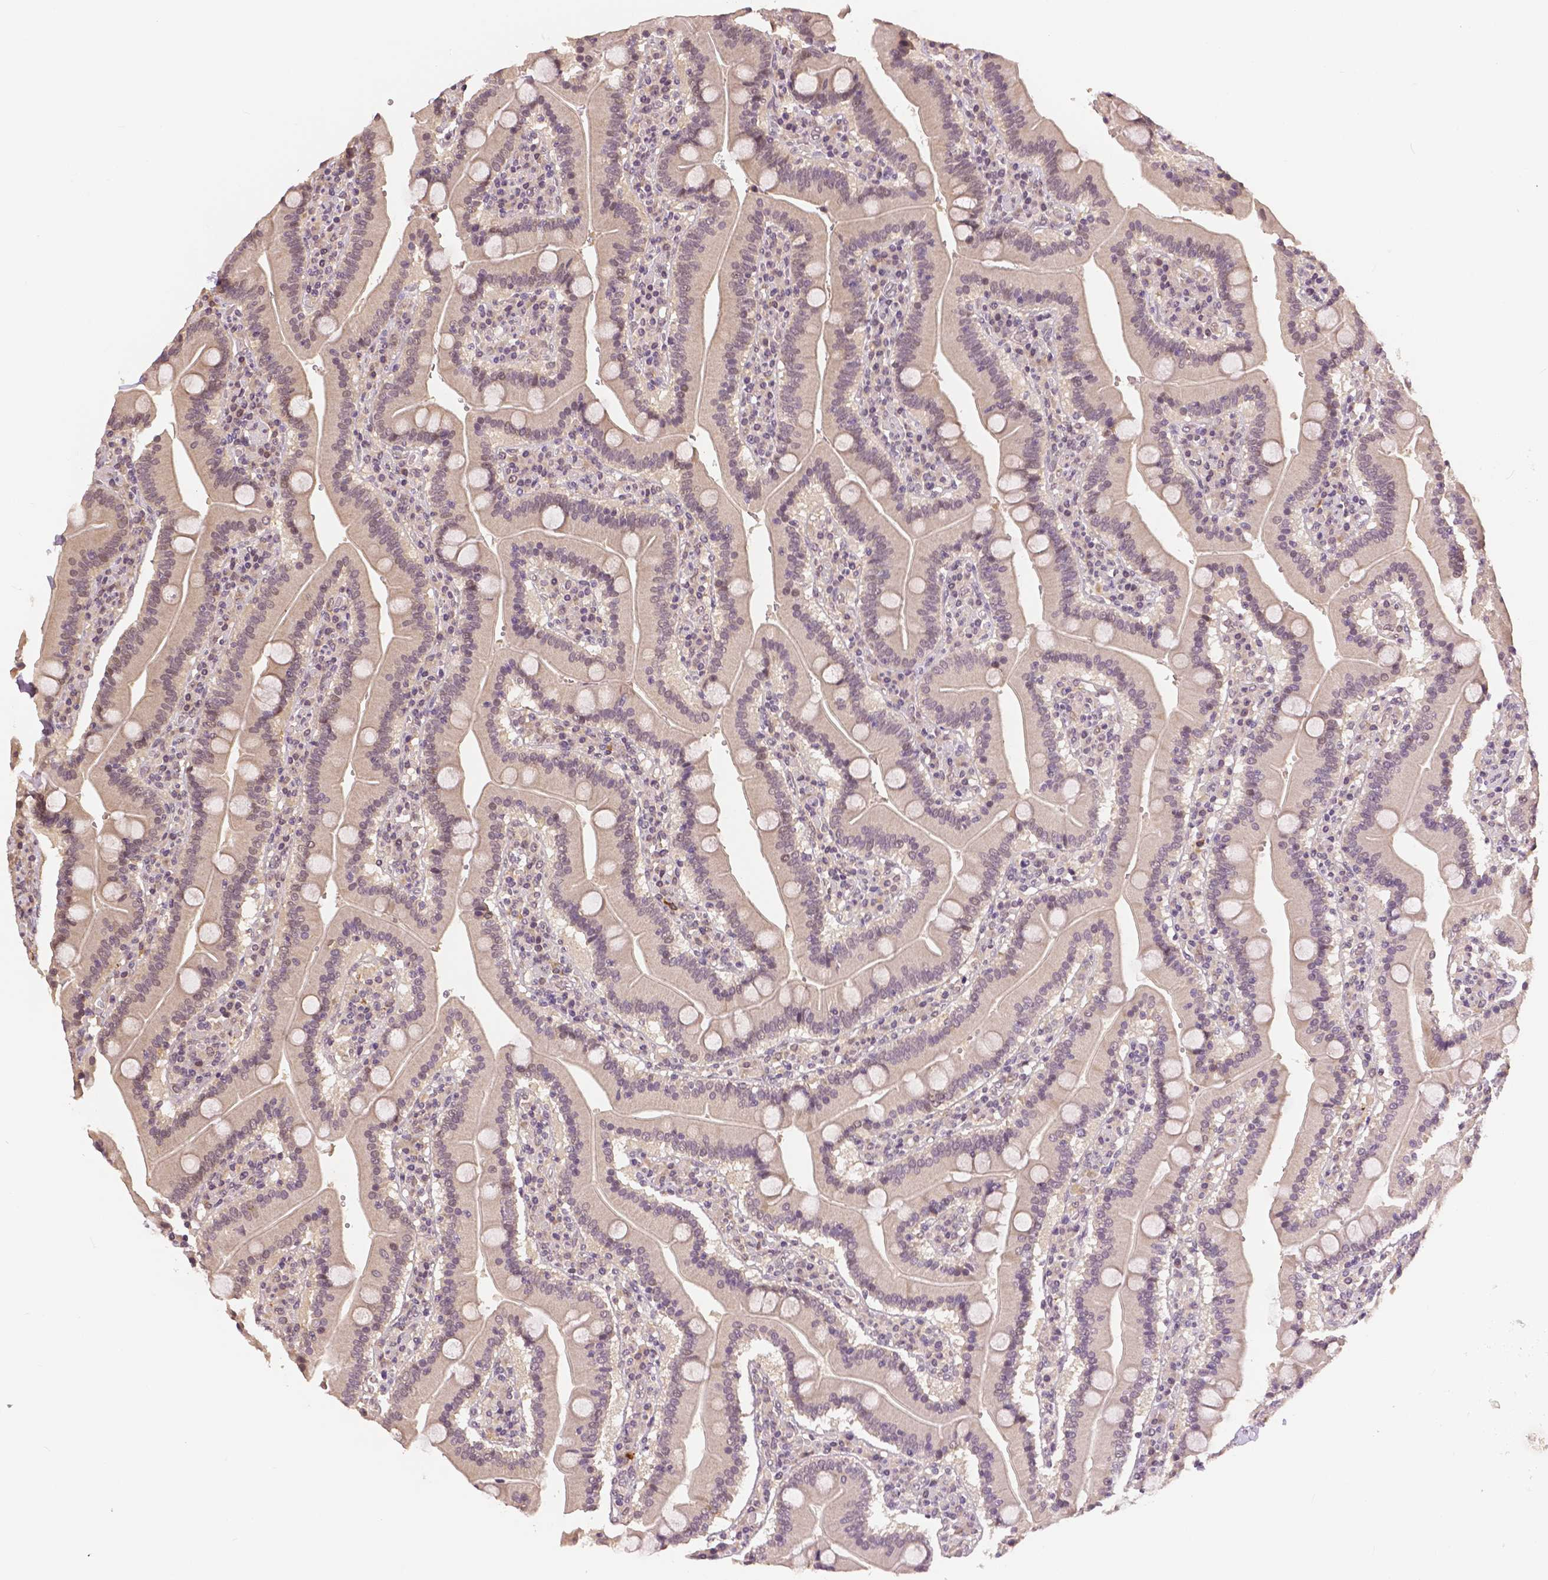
{"staining": {"intensity": "weak", "quantity": "25%-75%", "location": "cytoplasmic/membranous,nuclear"}, "tissue": "duodenum", "cell_type": "Glandular cells", "image_type": "normal", "snomed": [{"axis": "morphology", "description": "Normal tissue, NOS"}, {"axis": "topography", "description": "Duodenum"}], "caption": "High-power microscopy captured an immunohistochemistry histopathology image of benign duodenum, revealing weak cytoplasmic/membranous,nuclear expression in approximately 25%-75% of glandular cells. (Brightfield microscopy of DAB IHC at high magnification).", "gene": "MAP1LC3B", "patient": {"sex": "female", "age": 62}}